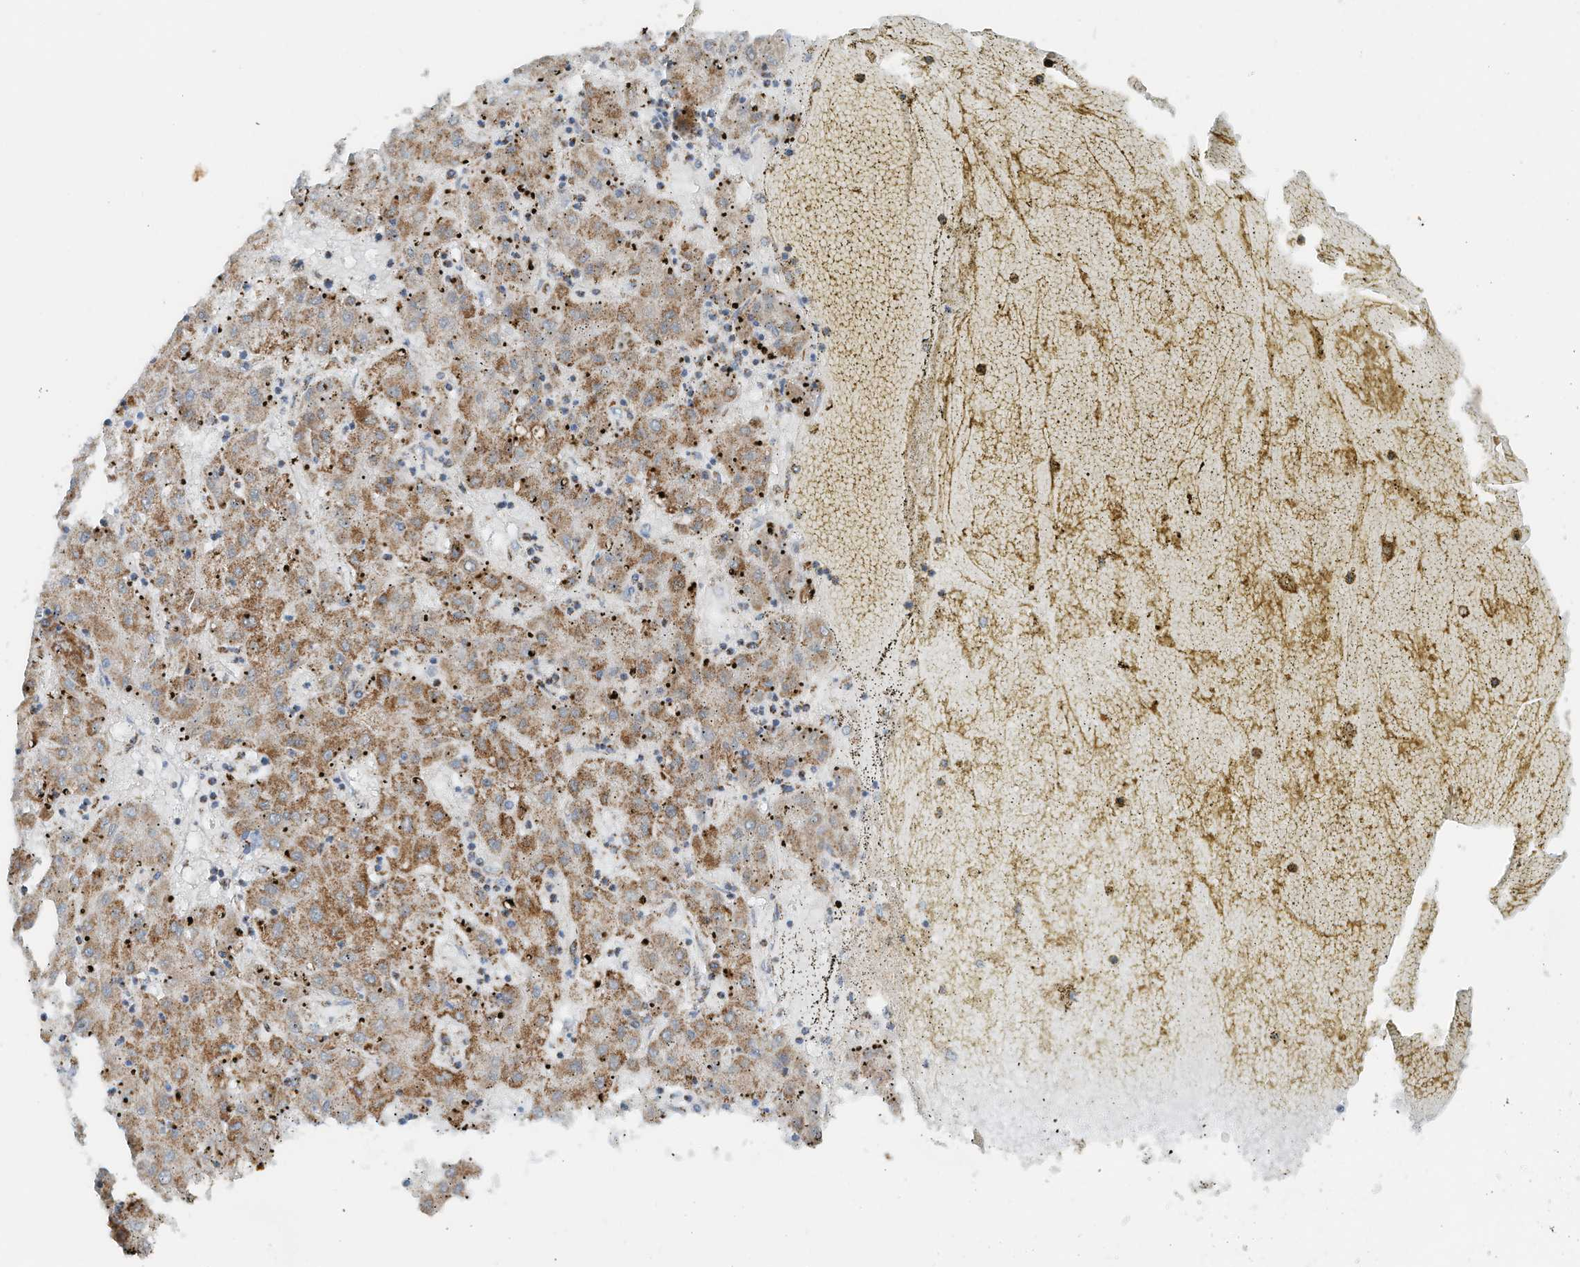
{"staining": {"intensity": "moderate", "quantity": ">75%", "location": "cytoplasmic/membranous"}, "tissue": "liver cancer", "cell_type": "Tumor cells", "image_type": "cancer", "snomed": [{"axis": "morphology", "description": "Carcinoma, Hepatocellular, NOS"}, {"axis": "topography", "description": "Liver"}], "caption": "Protein staining reveals moderate cytoplasmic/membranous positivity in approximately >75% of tumor cells in liver cancer. (DAB (3,3'-diaminobenzidine) IHC, brown staining for protein, blue staining for nuclei).", "gene": "RMND1", "patient": {"sex": "male", "age": 72}}